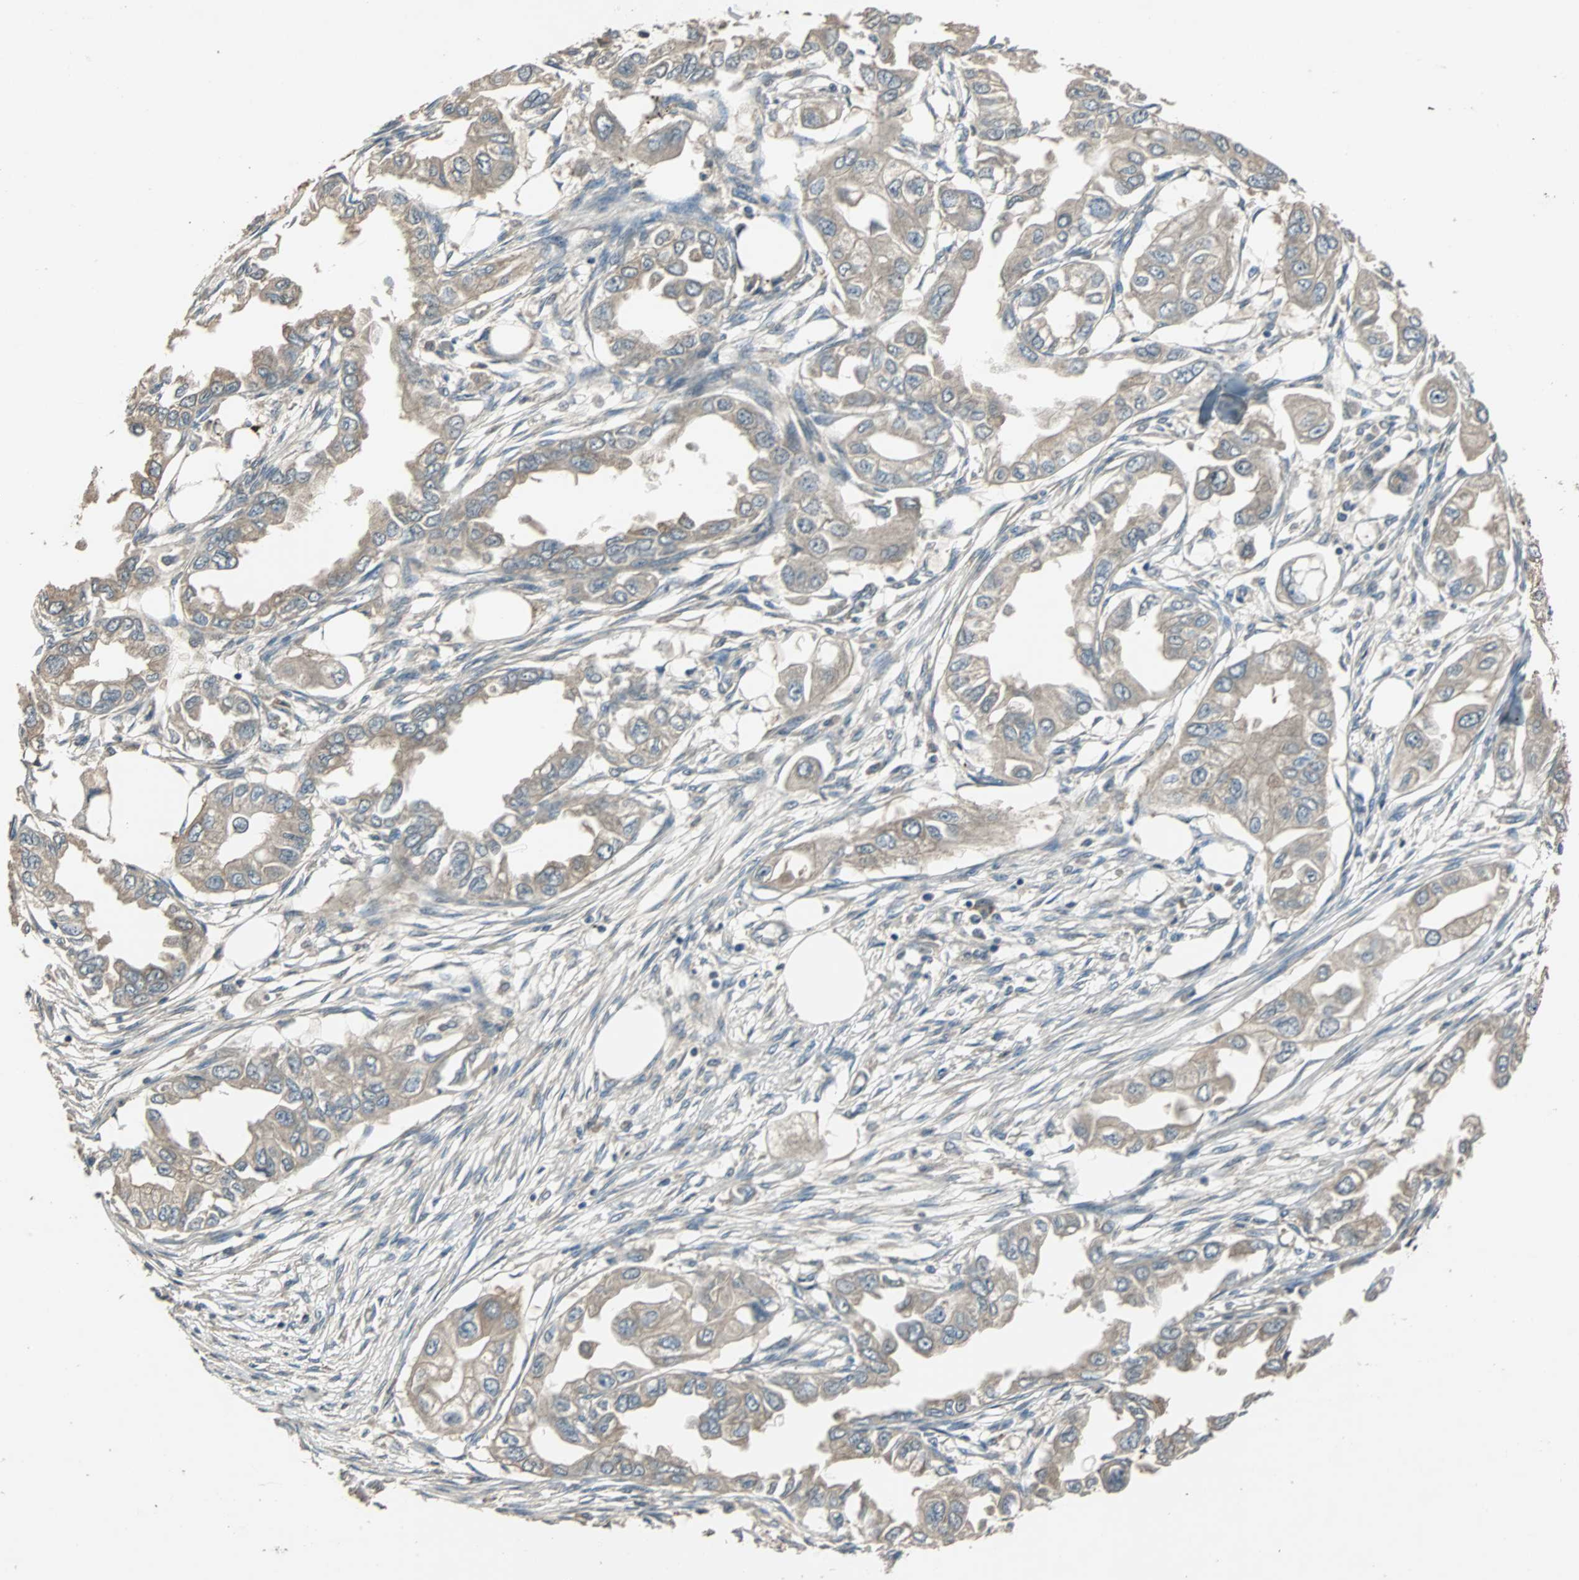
{"staining": {"intensity": "weak", "quantity": ">75%", "location": "cytoplasmic/membranous"}, "tissue": "endometrial cancer", "cell_type": "Tumor cells", "image_type": "cancer", "snomed": [{"axis": "morphology", "description": "Adenocarcinoma, NOS"}, {"axis": "topography", "description": "Endometrium"}], "caption": "There is low levels of weak cytoplasmic/membranous positivity in tumor cells of endometrial adenocarcinoma, as demonstrated by immunohistochemical staining (brown color).", "gene": "ABHD2", "patient": {"sex": "female", "age": 67}}